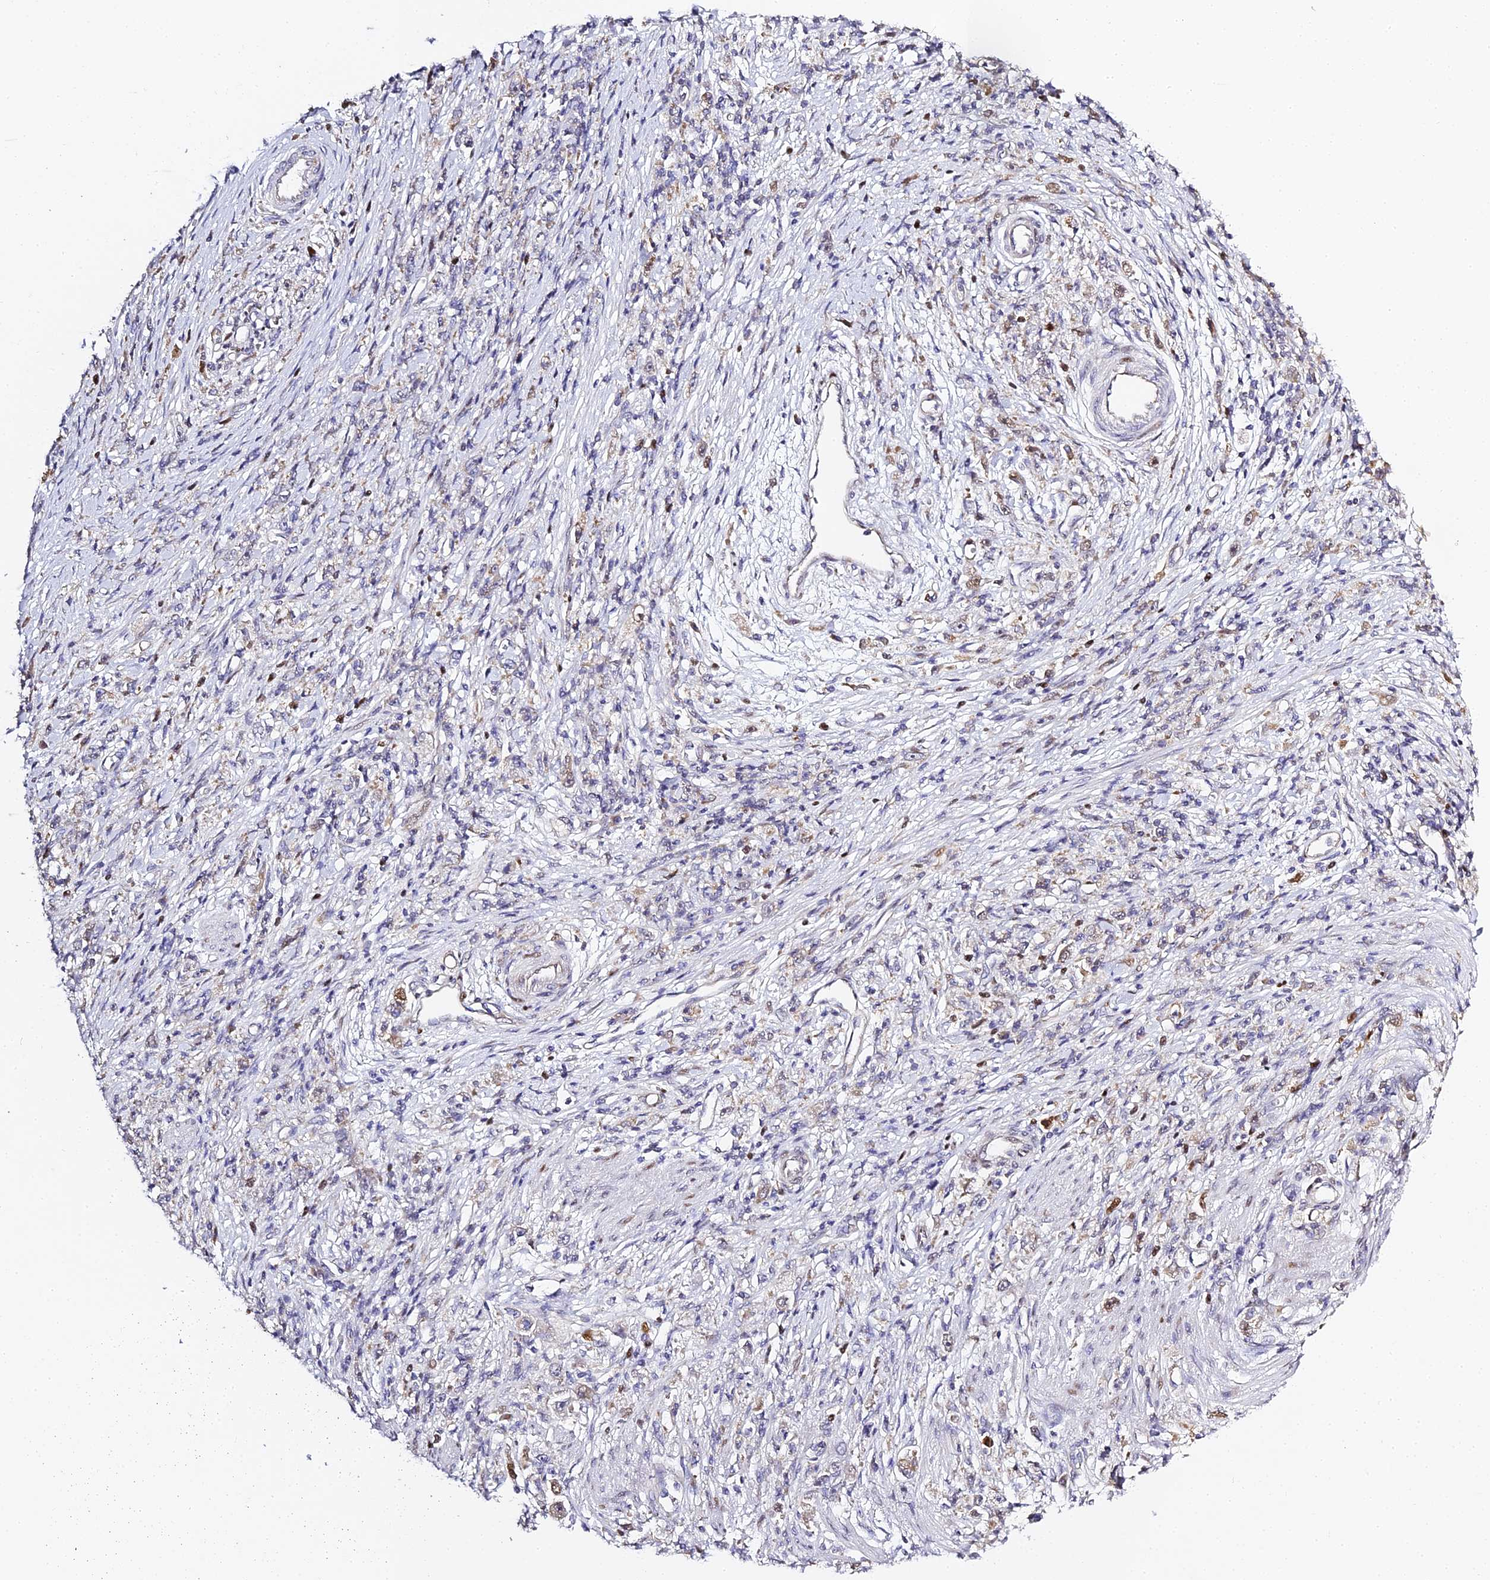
{"staining": {"intensity": "negative", "quantity": "none", "location": "none"}, "tissue": "stomach cancer", "cell_type": "Tumor cells", "image_type": "cancer", "snomed": [{"axis": "morphology", "description": "Adenocarcinoma, NOS"}, {"axis": "topography", "description": "Stomach"}], "caption": "Immunohistochemistry (IHC) image of neoplastic tissue: stomach cancer stained with DAB (3,3'-diaminobenzidine) displays no significant protein expression in tumor cells. Nuclei are stained in blue.", "gene": "SERP1", "patient": {"sex": "female", "age": 59}}